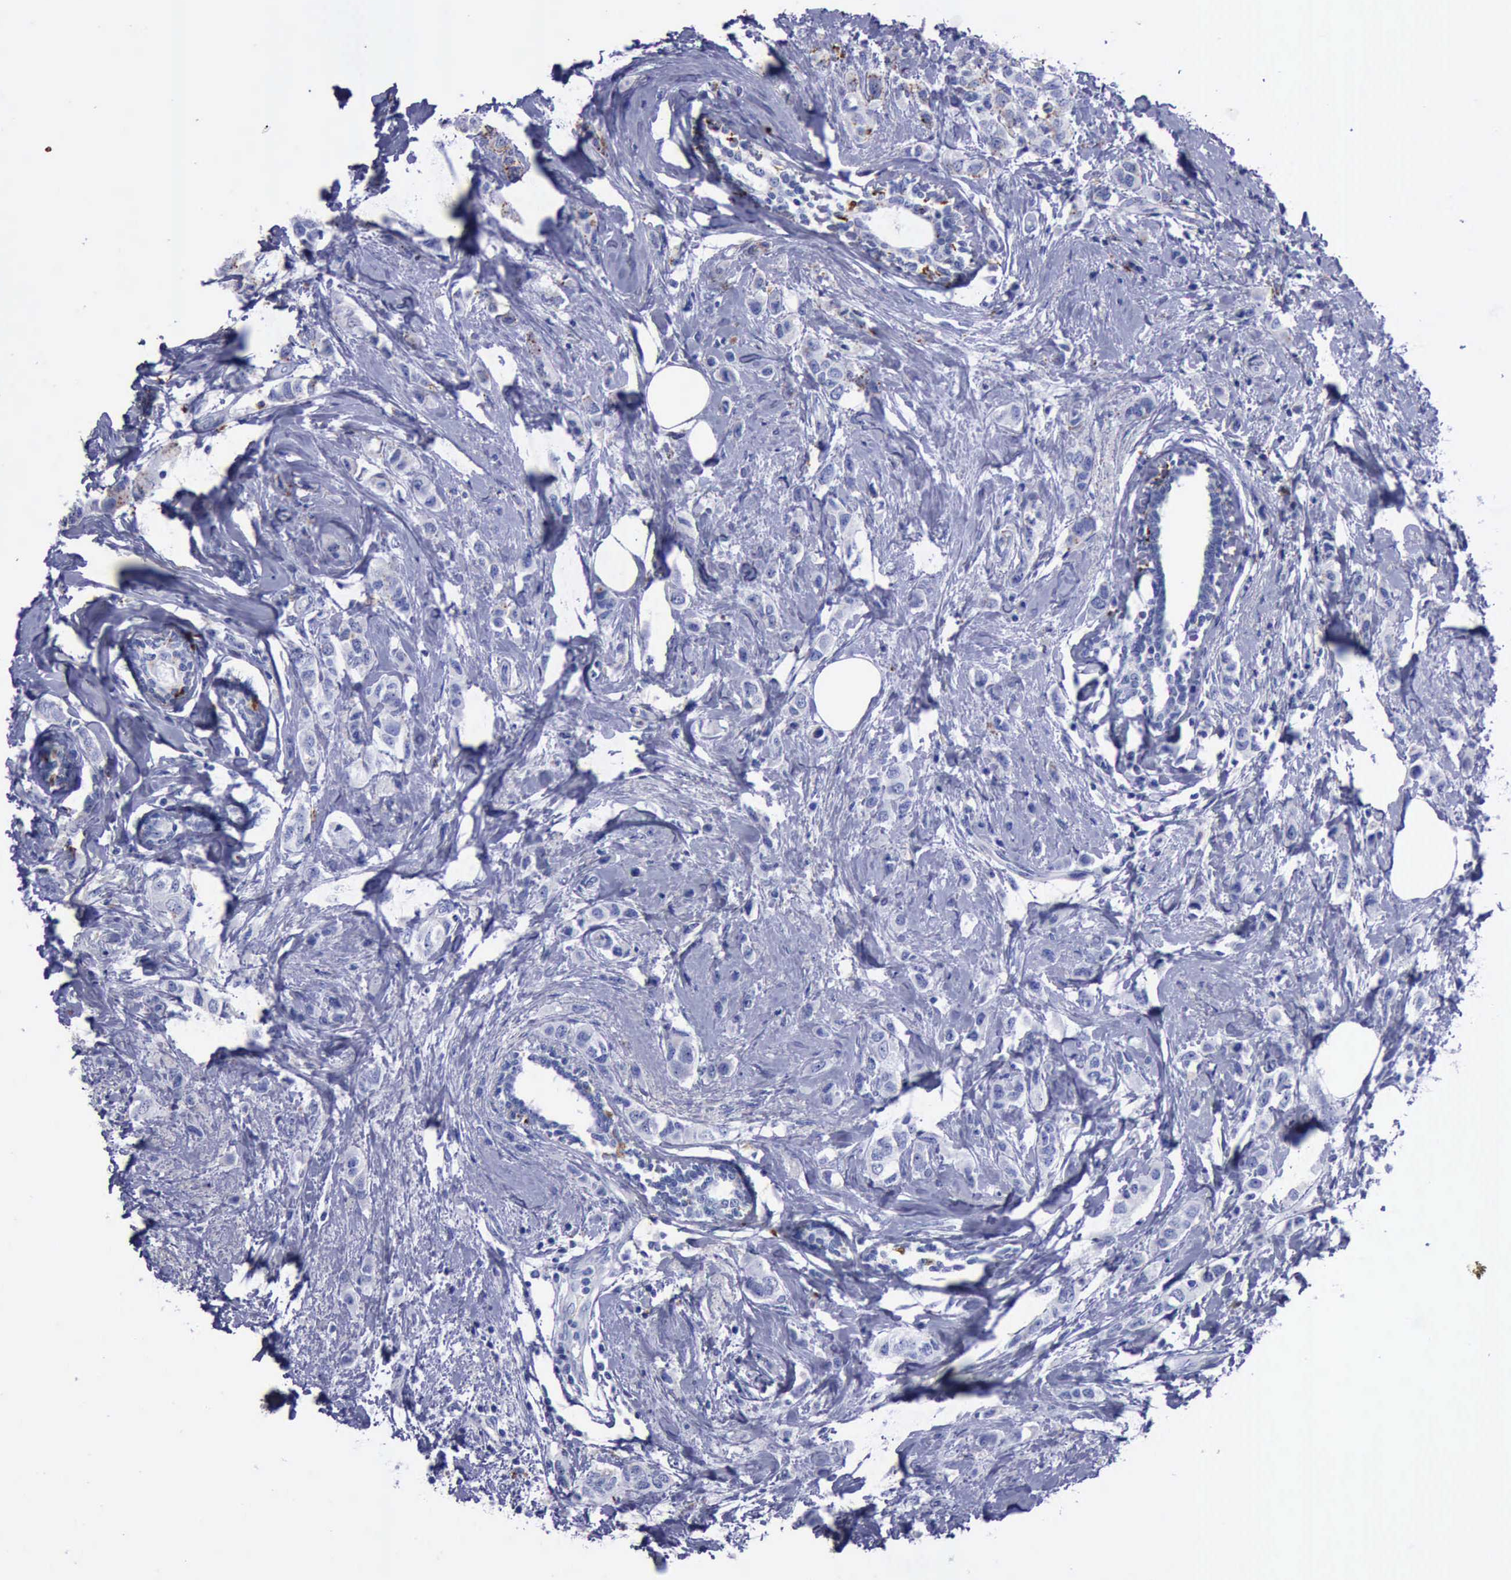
{"staining": {"intensity": "negative", "quantity": "none", "location": "none"}, "tissue": "breast cancer", "cell_type": "Tumor cells", "image_type": "cancer", "snomed": [{"axis": "morphology", "description": "Normal tissue, NOS"}, {"axis": "morphology", "description": "Duct carcinoma"}, {"axis": "topography", "description": "Breast"}], "caption": "Photomicrograph shows no protein expression in tumor cells of invasive ductal carcinoma (breast) tissue.", "gene": "CTSD", "patient": {"sex": "female", "age": 50}}